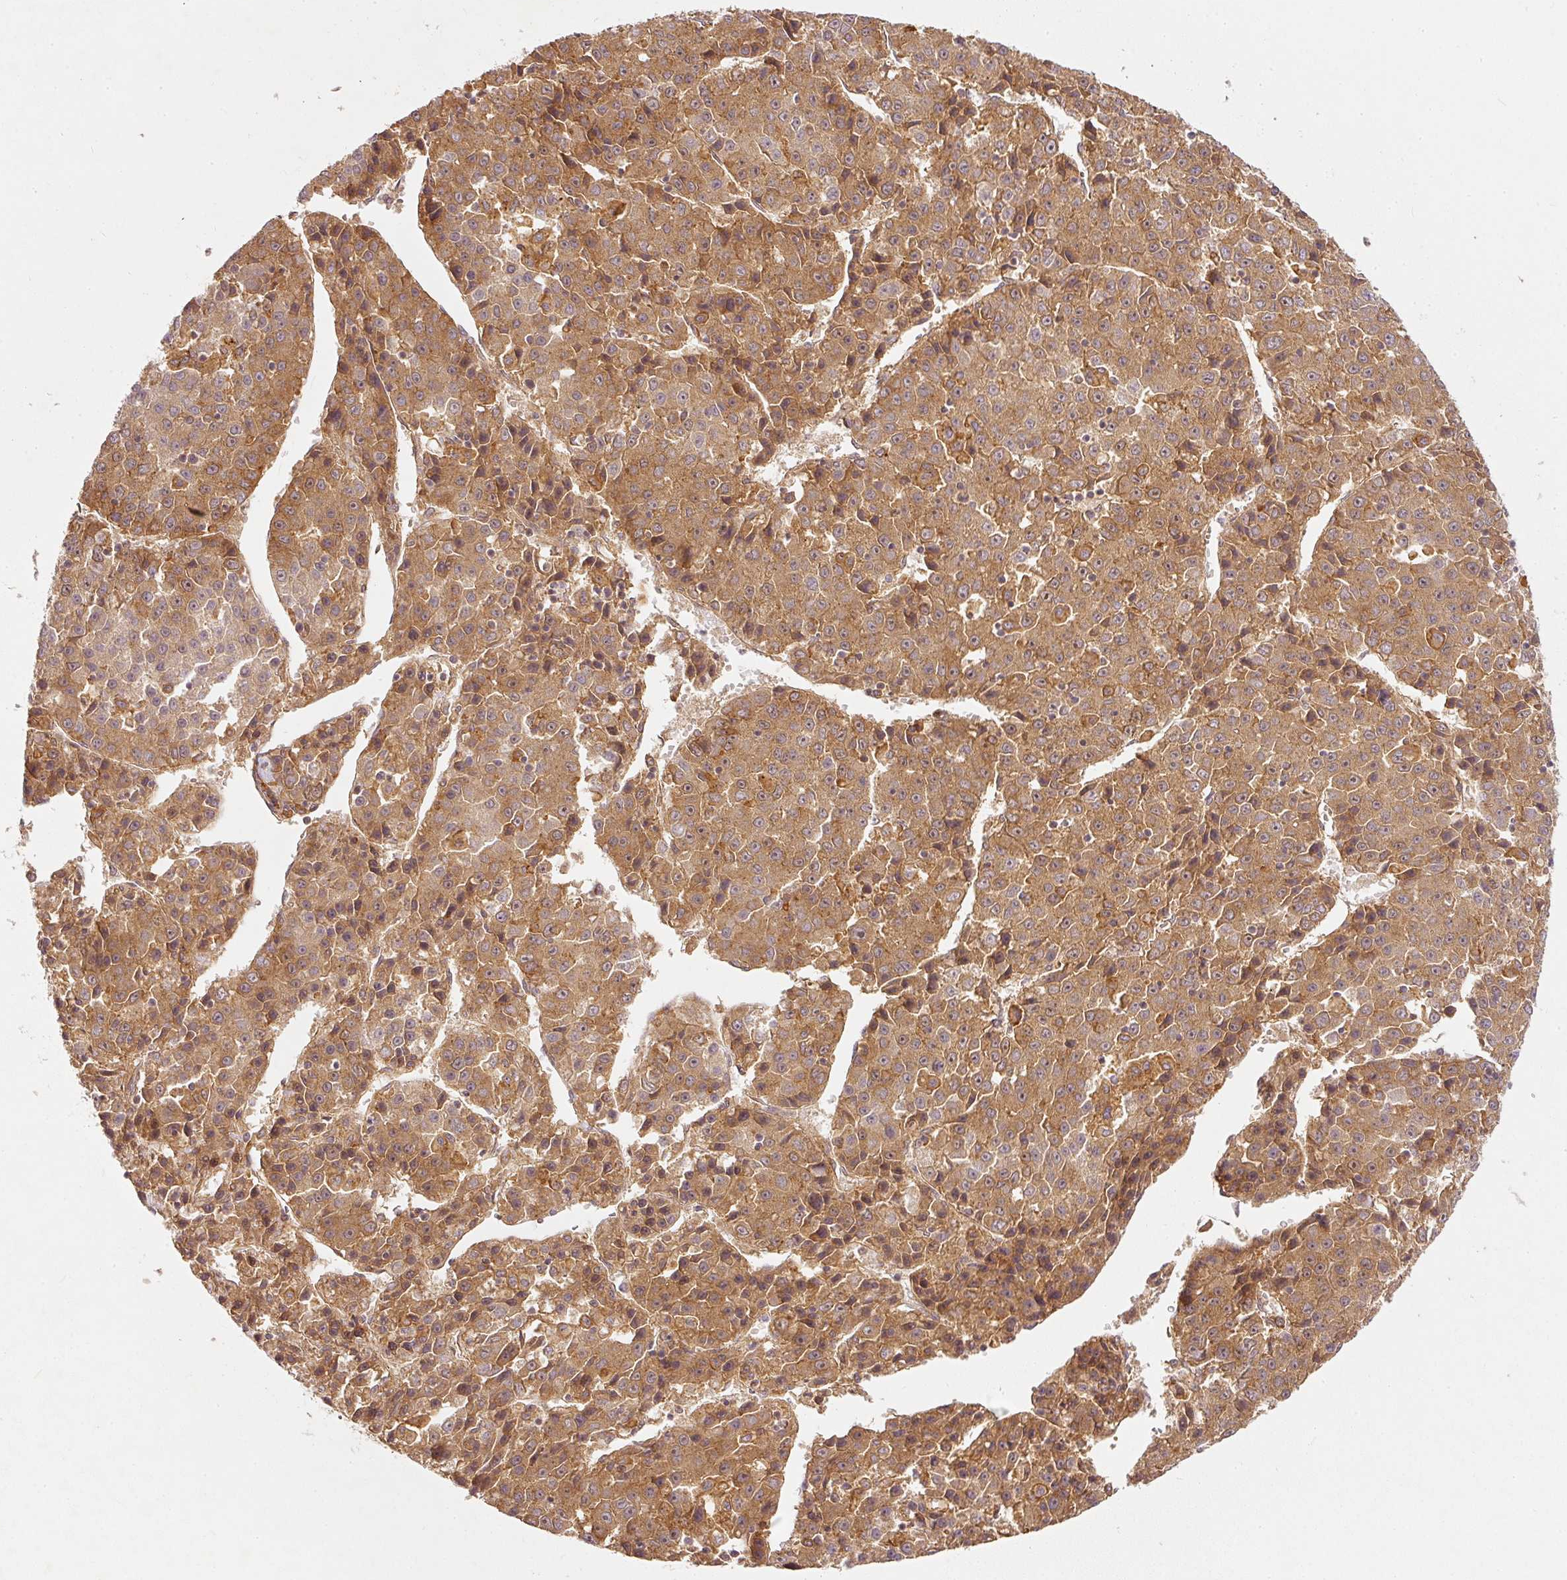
{"staining": {"intensity": "moderate", "quantity": ">75%", "location": "cytoplasmic/membranous"}, "tissue": "liver cancer", "cell_type": "Tumor cells", "image_type": "cancer", "snomed": [{"axis": "morphology", "description": "Carcinoma, Hepatocellular, NOS"}, {"axis": "topography", "description": "Liver"}], "caption": "Immunohistochemical staining of human hepatocellular carcinoma (liver) shows medium levels of moderate cytoplasmic/membranous expression in approximately >75% of tumor cells. (IHC, brightfield microscopy, high magnification).", "gene": "ZNF580", "patient": {"sex": "female", "age": 53}}